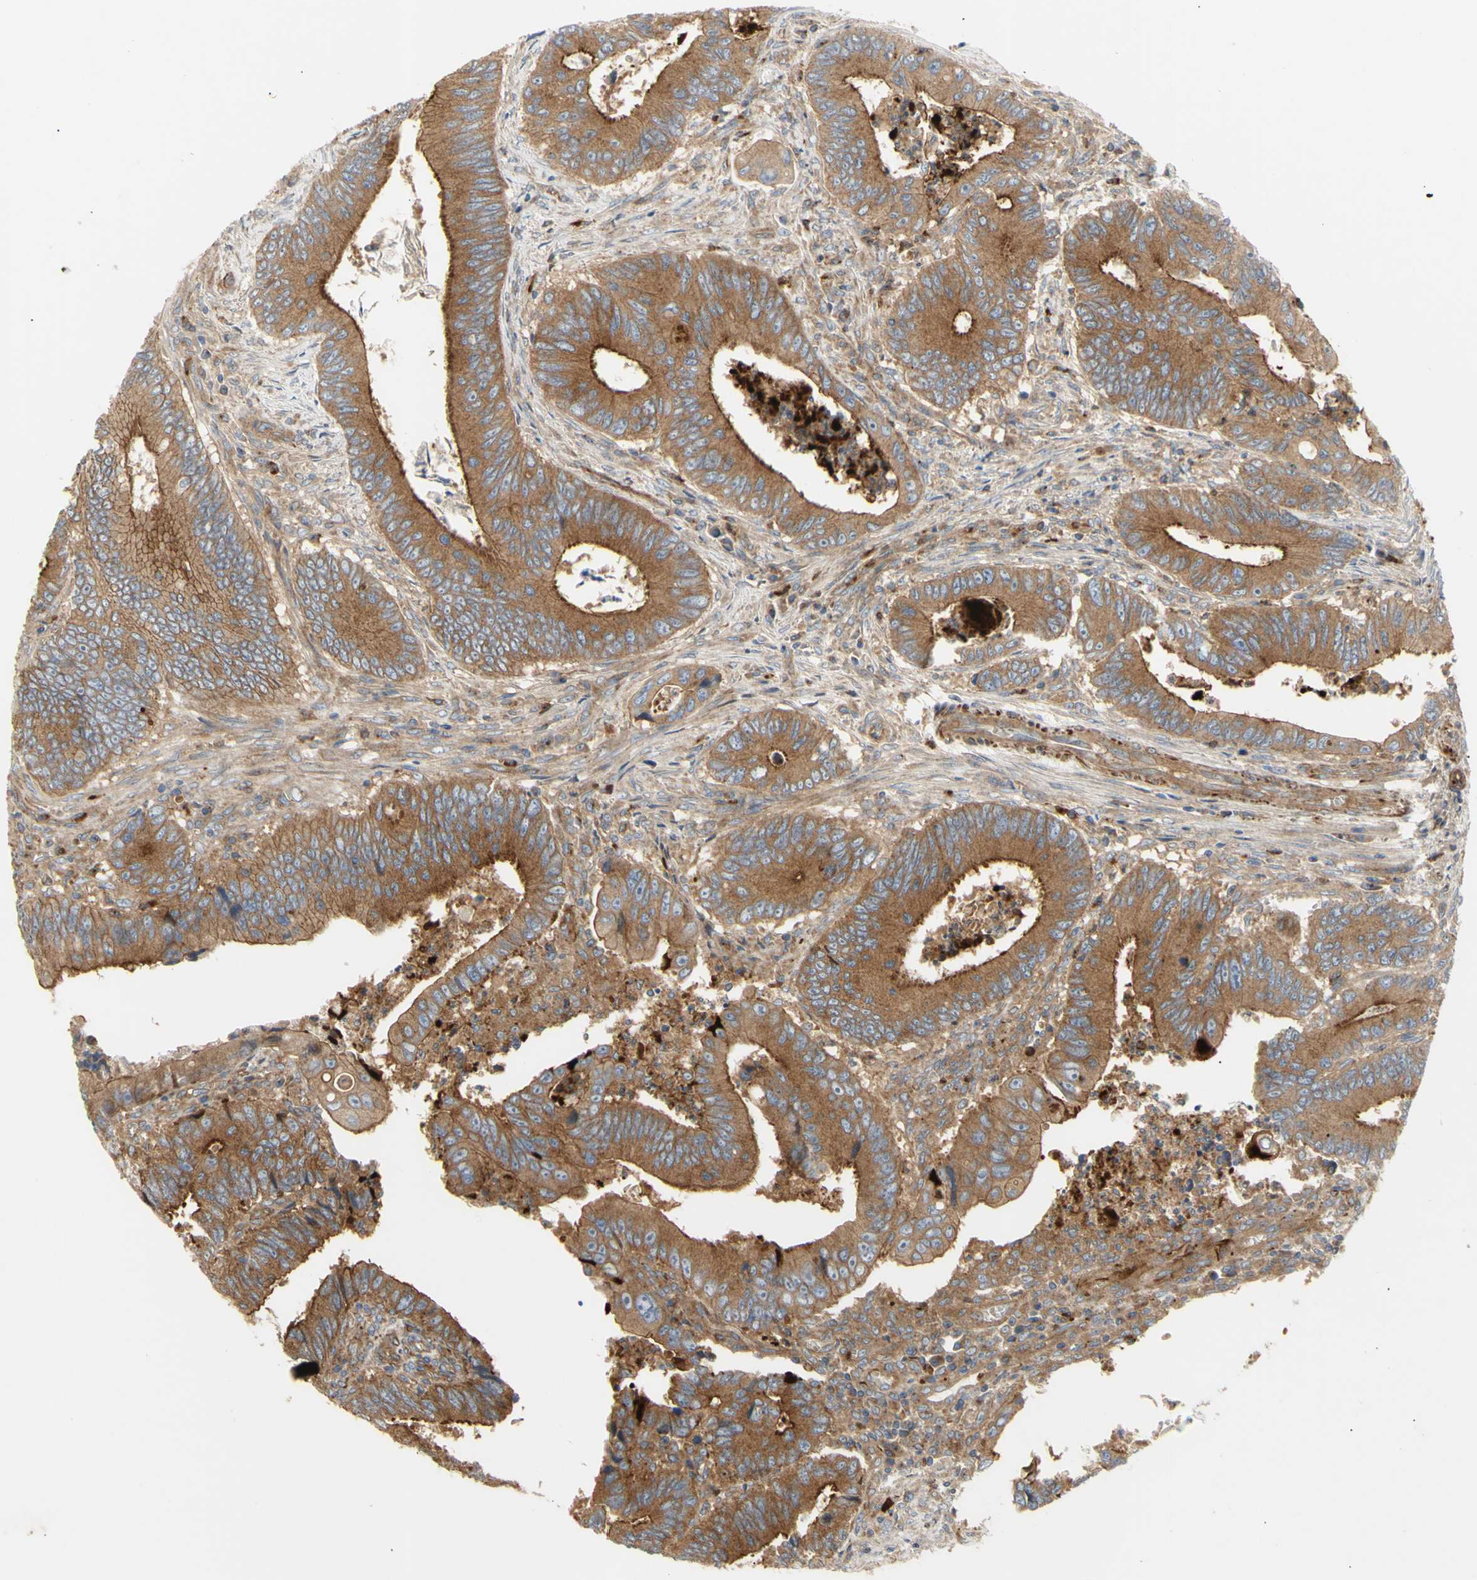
{"staining": {"intensity": "strong", "quantity": "25%-75%", "location": "cytoplasmic/membranous"}, "tissue": "colorectal cancer", "cell_type": "Tumor cells", "image_type": "cancer", "snomed": [{"axis": "morphology", "description": "Inflammation, NOS"}, {"axis": "morphology", "description": "Adenocarcinoma, NOS"}, {"axis": "topography", "description": "Colon"}], "caption": "Brown immunohistochemical staining in human colorectal cancer (adenocarcinoma) displays strong cytoplasmic/membranous expression in approximately 25%-75% of tumor cells. The protein of interest is stained brown, and the nuclei are stained in blue (DAB IHC with brightfield microscopy, high magnification).", "gene": "TUBG2", "patient": {"sex": "male", "age": 72}}